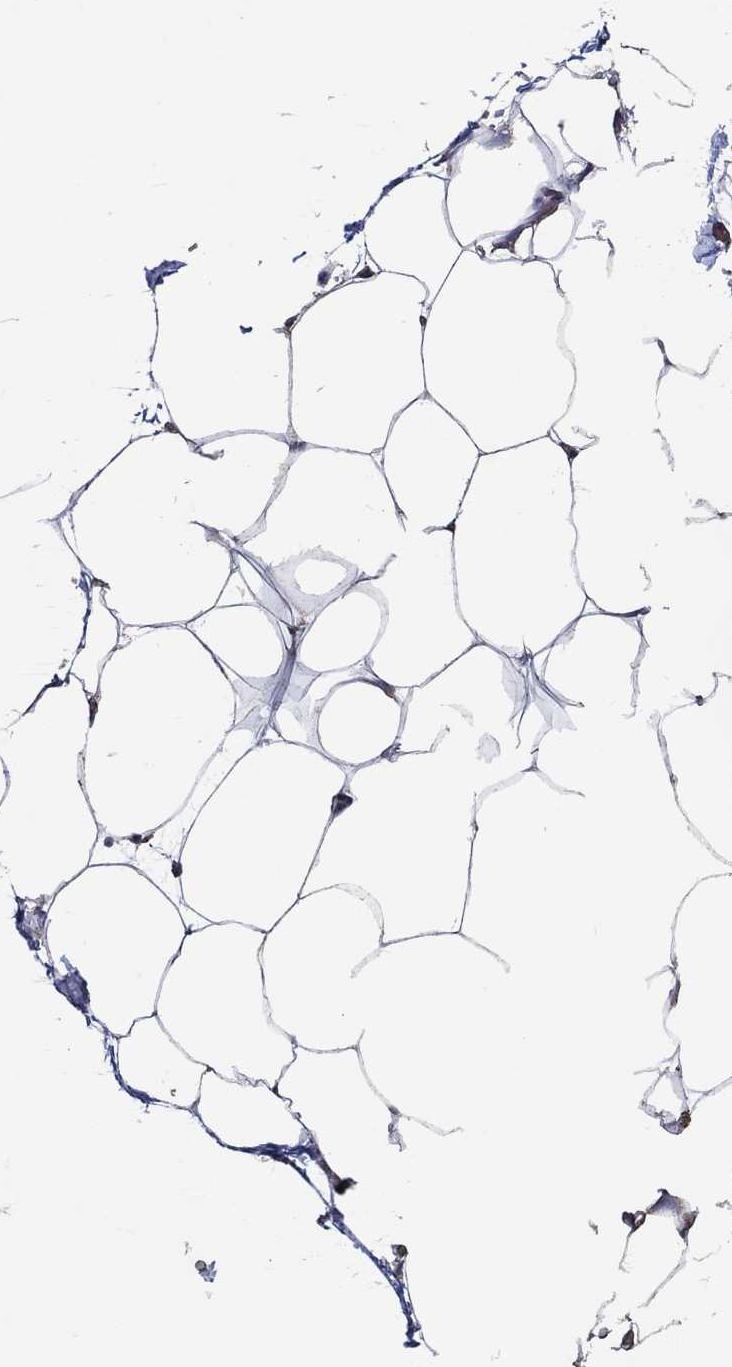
{"staining": {"intensity": "negative", "quantity": "none", "location": "none"}, "tissue": "adipose tissue", "cell_type": "Adipocytes", "image_type": "normal", "snomed": [{"axis": "morphology", "description": "Normal tissue, NOS"}, {"axis": "topography", "description": "Adipose tissue"}], "caption": "This is a micrograph of immunohistochemistry (IHC) staining of unremarkable adipose tissue, which shows no staining in adipocytes. The staining is performed using DAB (3,3'-diaminobenzidine) brown chromogen with nuclei counter-stained in using hematoxylin.", "gene": "HAP1", "patient": {"sex": "male", "age": 57}}